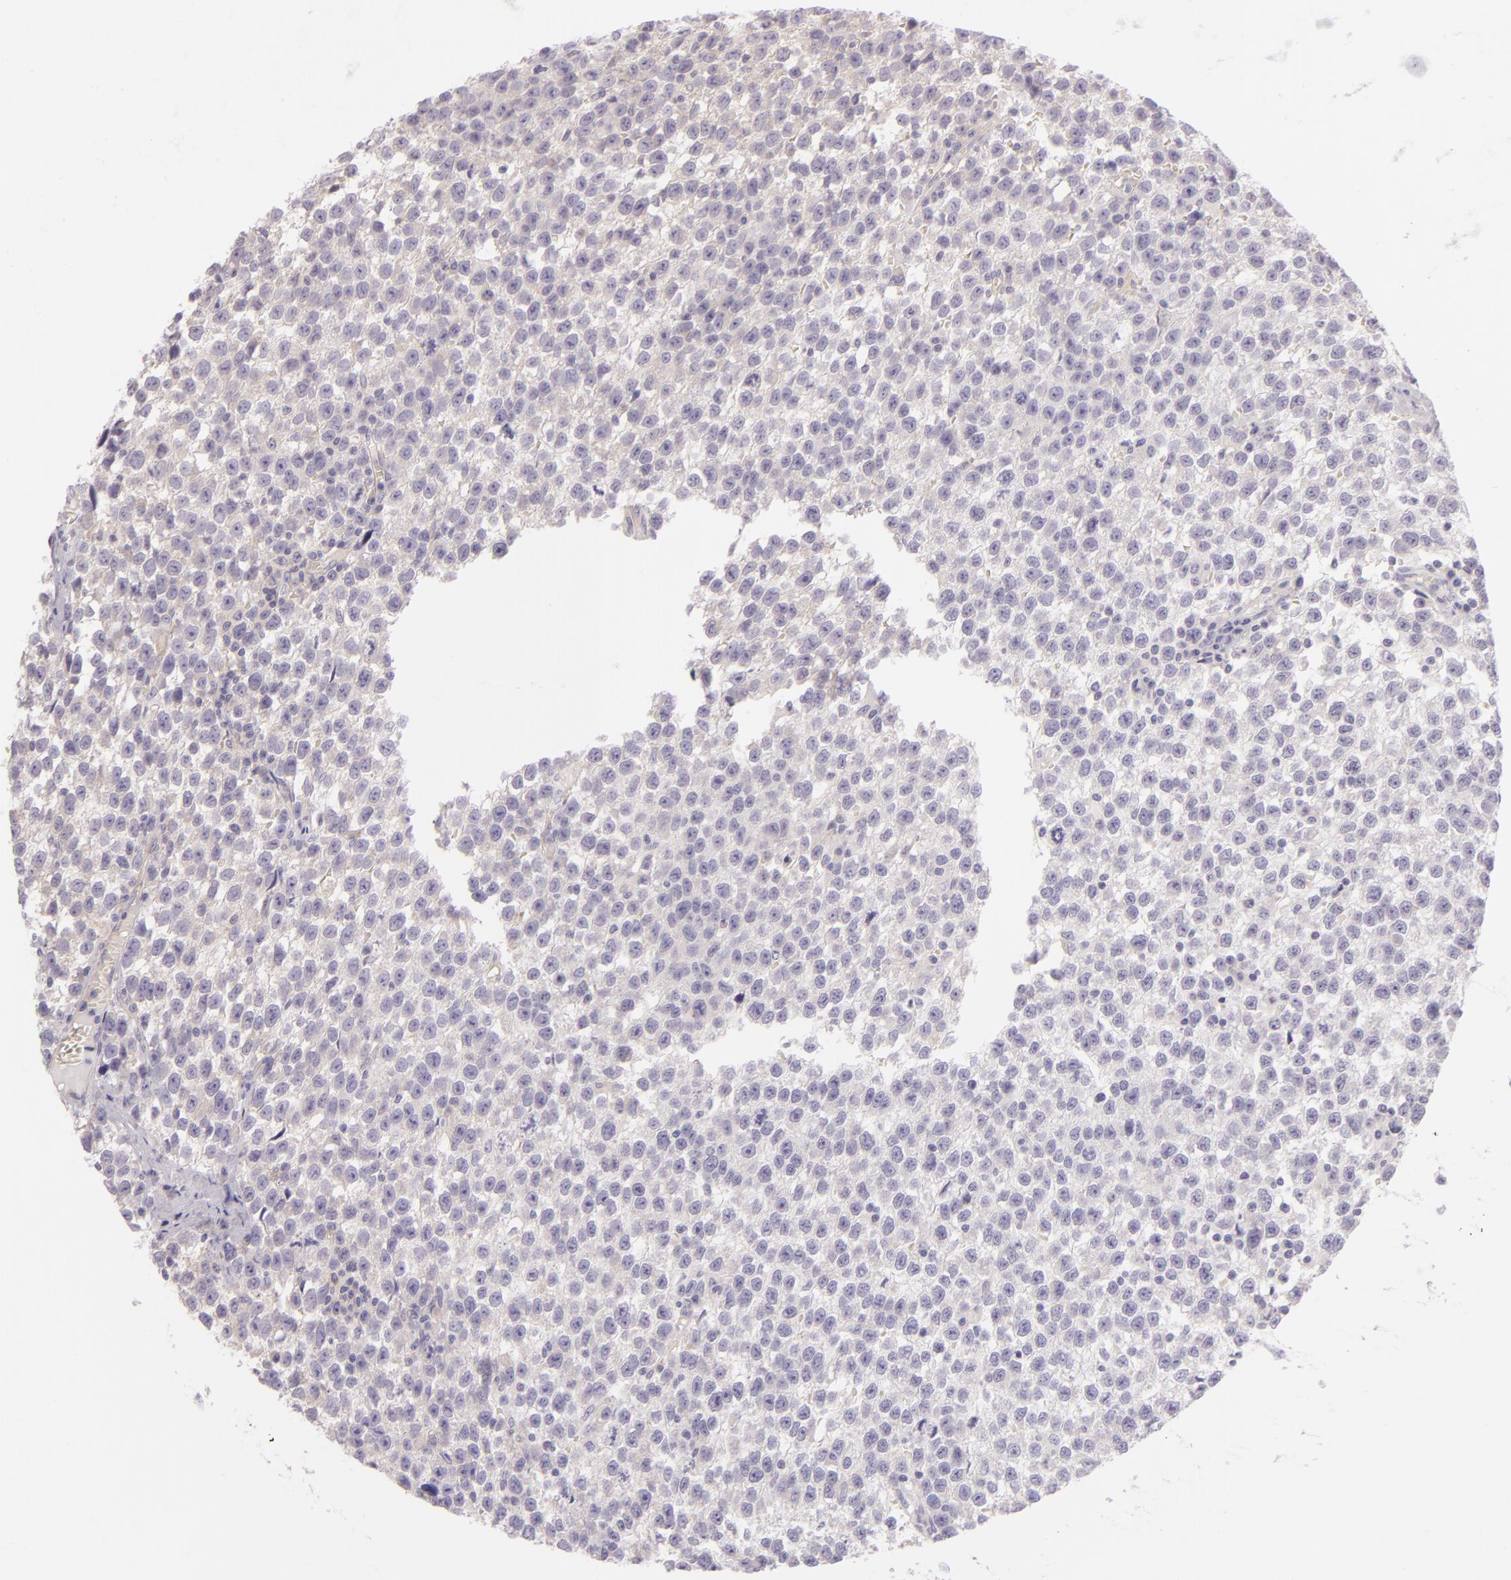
{"staining": {"intensity": "negative", "quantity": "none", "location": "none"}, "tissue": "testis cancer", "cell_type": "Tumor cells", "image_type": "cancer", "snomed": [{"axis": "morphology", "description": "Seminoma, NOS"}, {"axis": "topography", "description": "Testis"}], "caption": "DAB (3,3'-diaminobenzidine) immunohistochemical staining of seminoma (testis) shows no significant expression in tumor cells.", "gene": "ZC3H7B", "patient": {"sex": "male", "age": 35}}